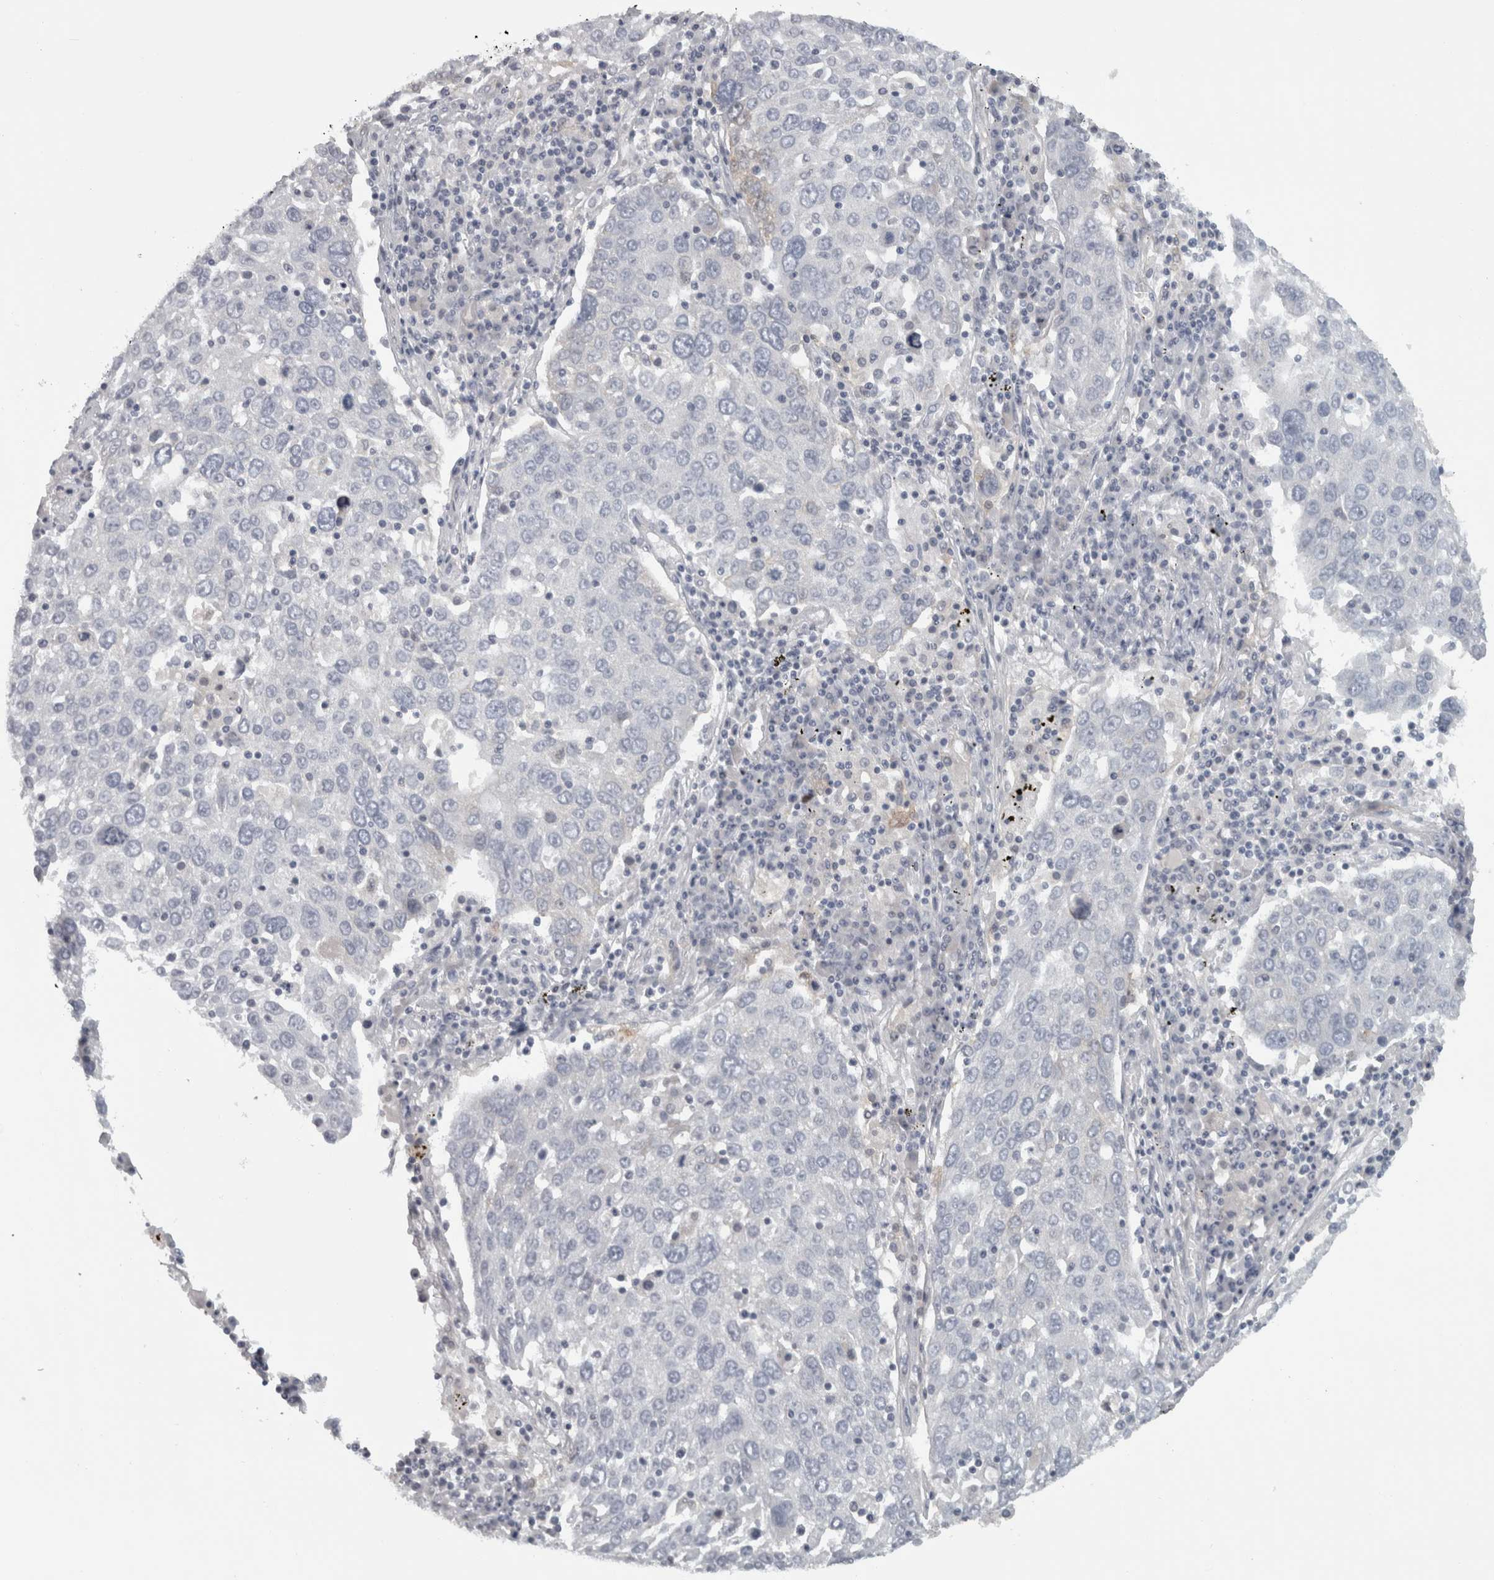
{"staining": {"intensity": "negative", "quantity": "none", "location": "none"}, "tissue": "lung cancer", "cell_type": "Tumor cells", "image_type": "cancer", "snomed": [{"axis": "morphology", "description": "Squamous cell carcinoma, NOS"}, {"axis": "topography", "description": "Lung"}], "caption": "Tumor cells are negative for brown protein staining in lung cancer.", "gene": "PPP1R12B", "patient": {"sex": "male", "age": 65}}